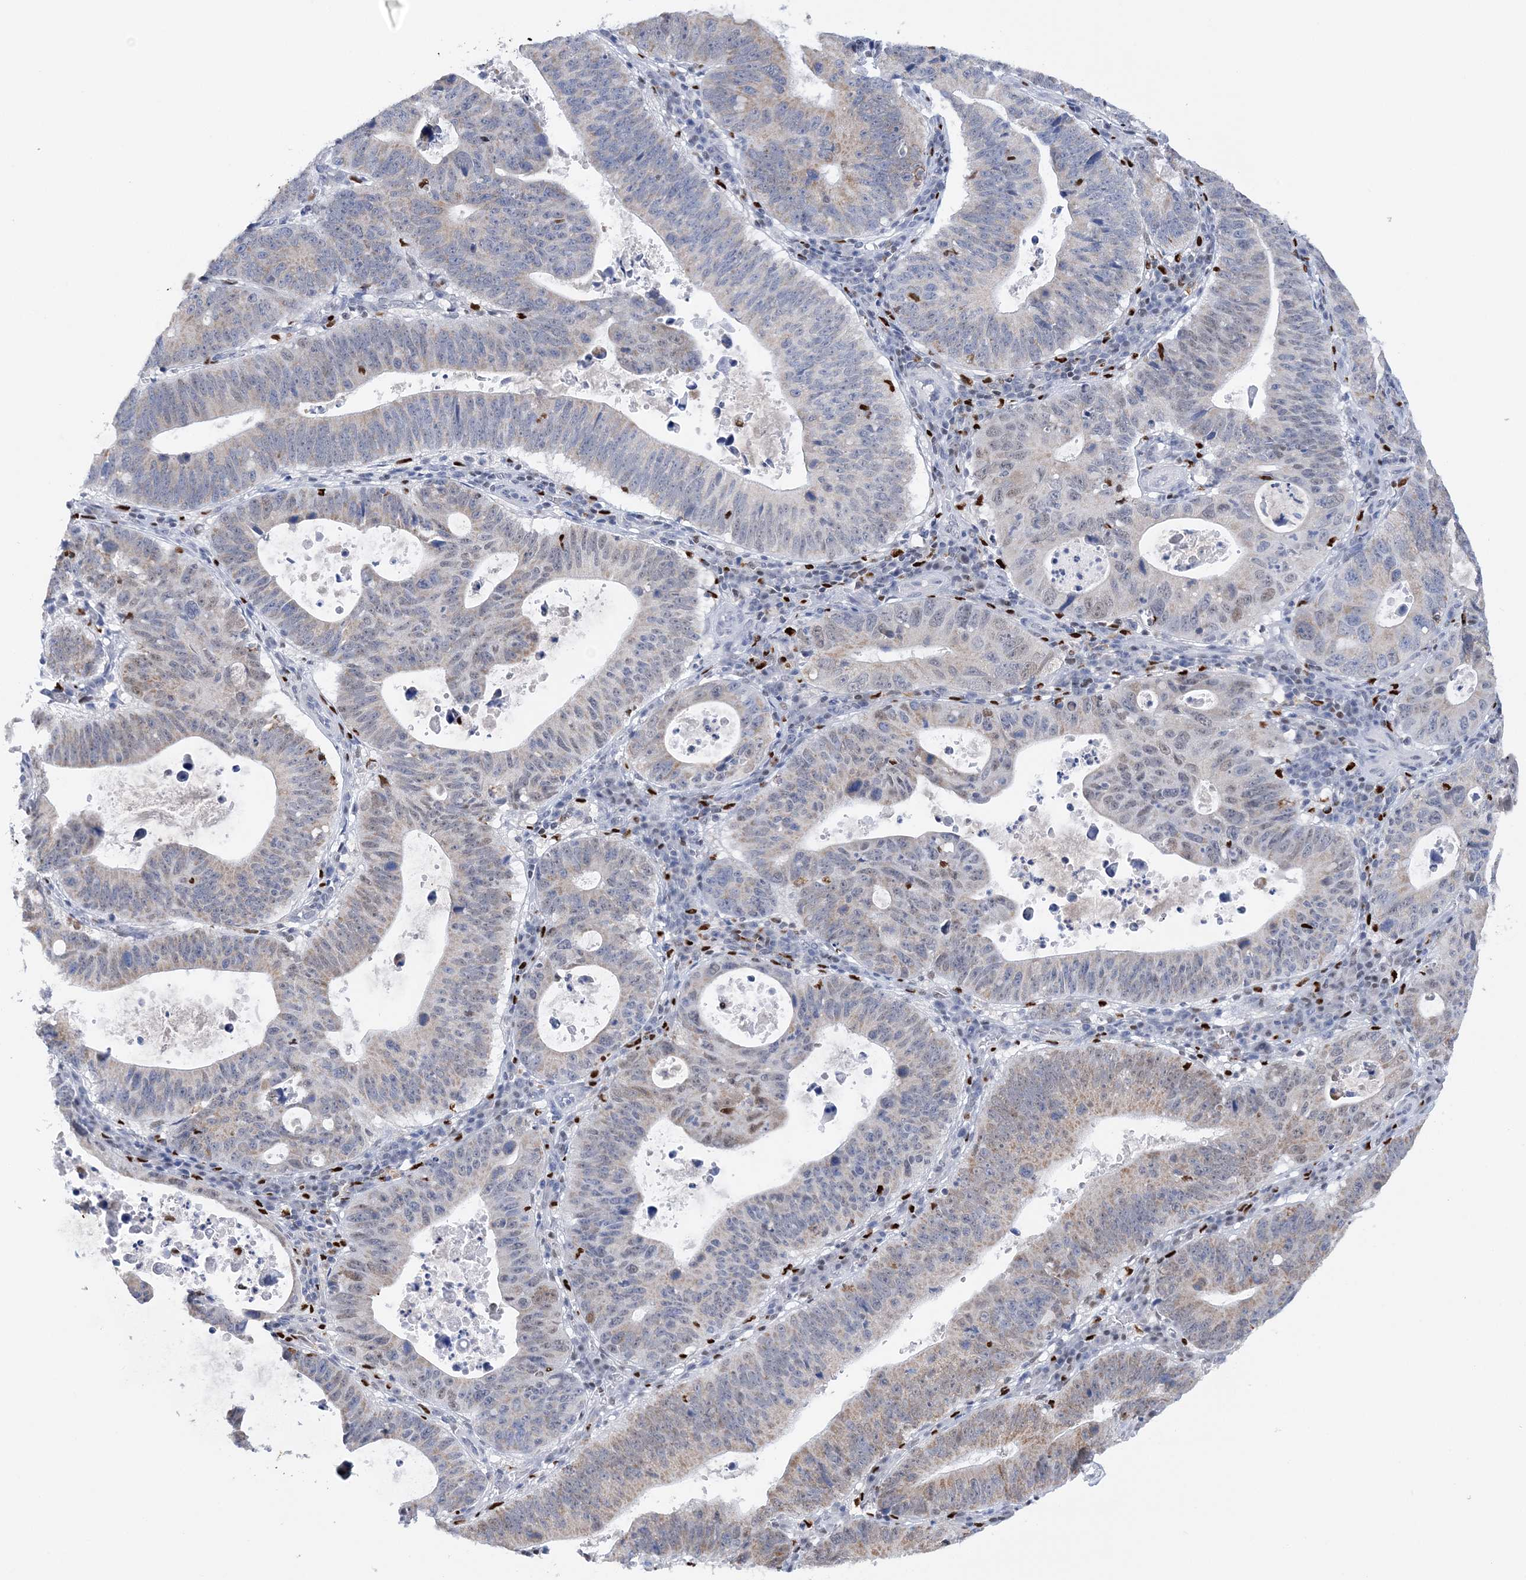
{"staining": {"intensity": "moderate", "quantity": "<25%", "location": "nuclear"}, "tissue": "stomach cancer", "cell_type": "Tumor cells", "image_type": "cancer", "snomed": [{"axis": "morphology", "description": "Adenocarcinoma, NOS"}, {"axis": "topography", "description": "Stomach"}], "caption": "A brown stain shows moderate nuclear staining of a protein in human stomach cancer (adenocarcinoma) tumor cells. Ihc stains the protein of interest in brown and the nuclei are stained blue.", "gene": "NIT2", "patient": {"sex": "male", "age": 59}}